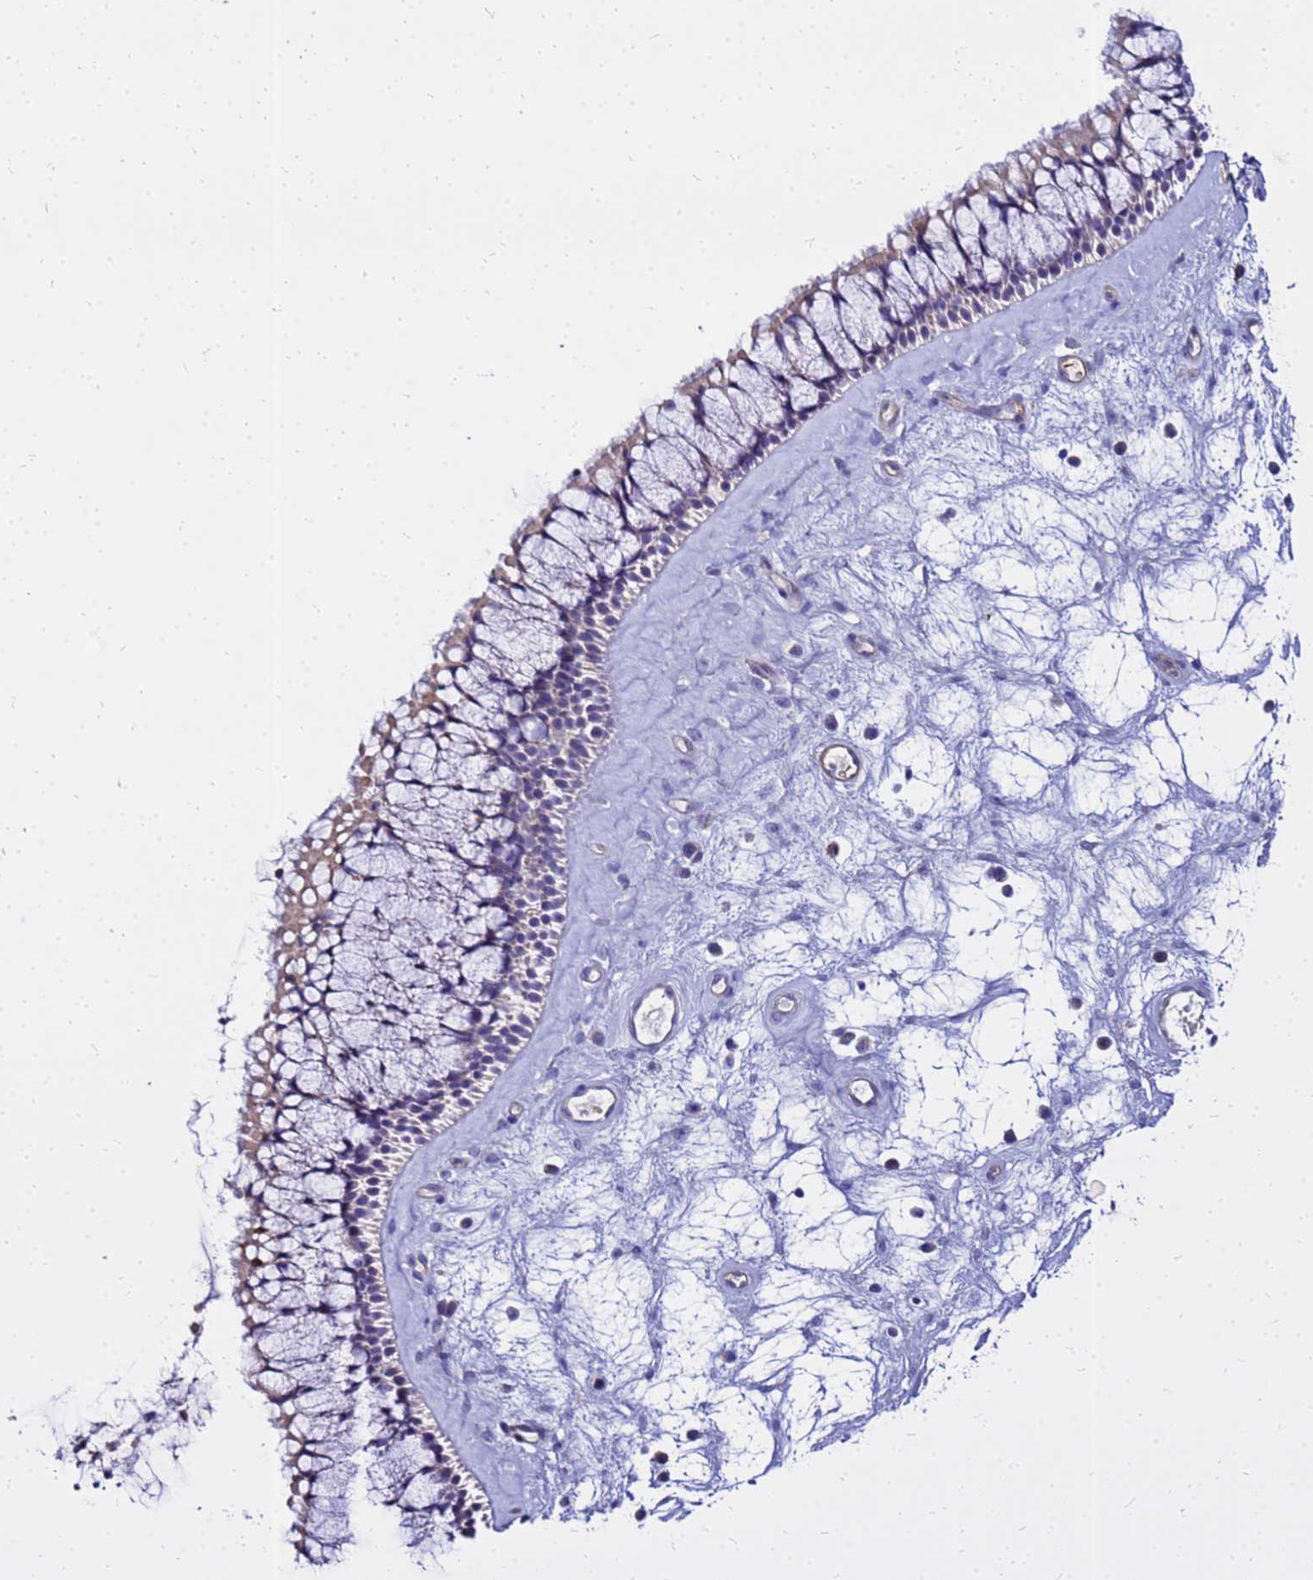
{"staining": {"intensity": "negative", "quantity": "none", "location": "none"}, "tissue": "nasopharynx", "cell_type": "Respiratory epithelial cells", "image_type": "normal", "snomed": [{"axis": "morphology", "description": "Normal tissue, NOS"}, {"axis": "topography", "description": "Nasopharynx"}], "caption": "This is an immunohistochemistry (IHC) image of normal human nasopharynx. There is no positivity in respiratory epithelial cells.", "gene": "HERC5", "patient": {"sex": "male", "age": 64}}